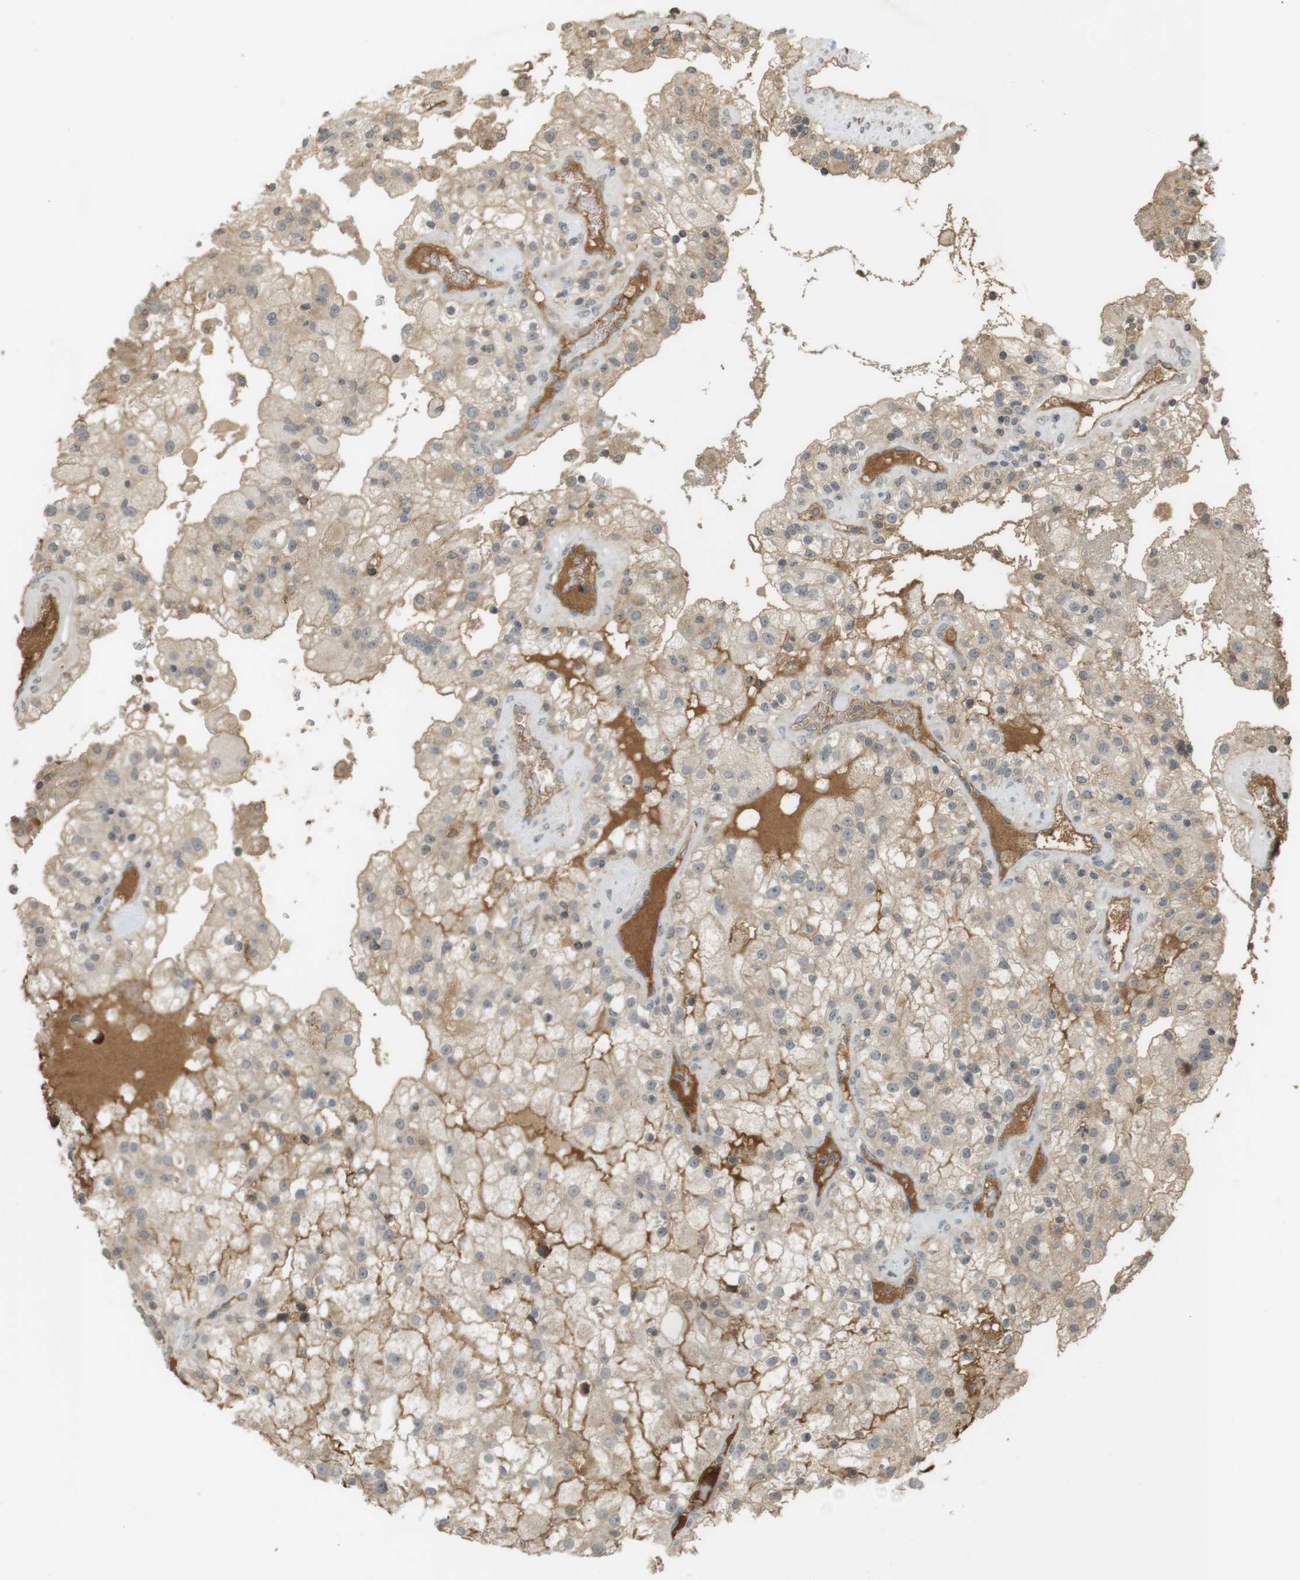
{"staining": {"intensity": "weak", "quantity": "25%-75%", "location": "cytoplasmic/membranous"}, "tissue": "renal cancer", "cell_type": "Tumor cells", "image_type": "cancer", "snomed": [{"axis": "morphology", "description": "Adenocarcinoma, NOS"}, {"axis": "topography", "description": "Kidney"}], "caption": "An image of human adenocarcinoma (renal) stained for a protein shows weak cytoplasmic/membranous brown staining in tumor cells.", "gene": "SRR", "patient": {"sex": "female", "age": 52}}